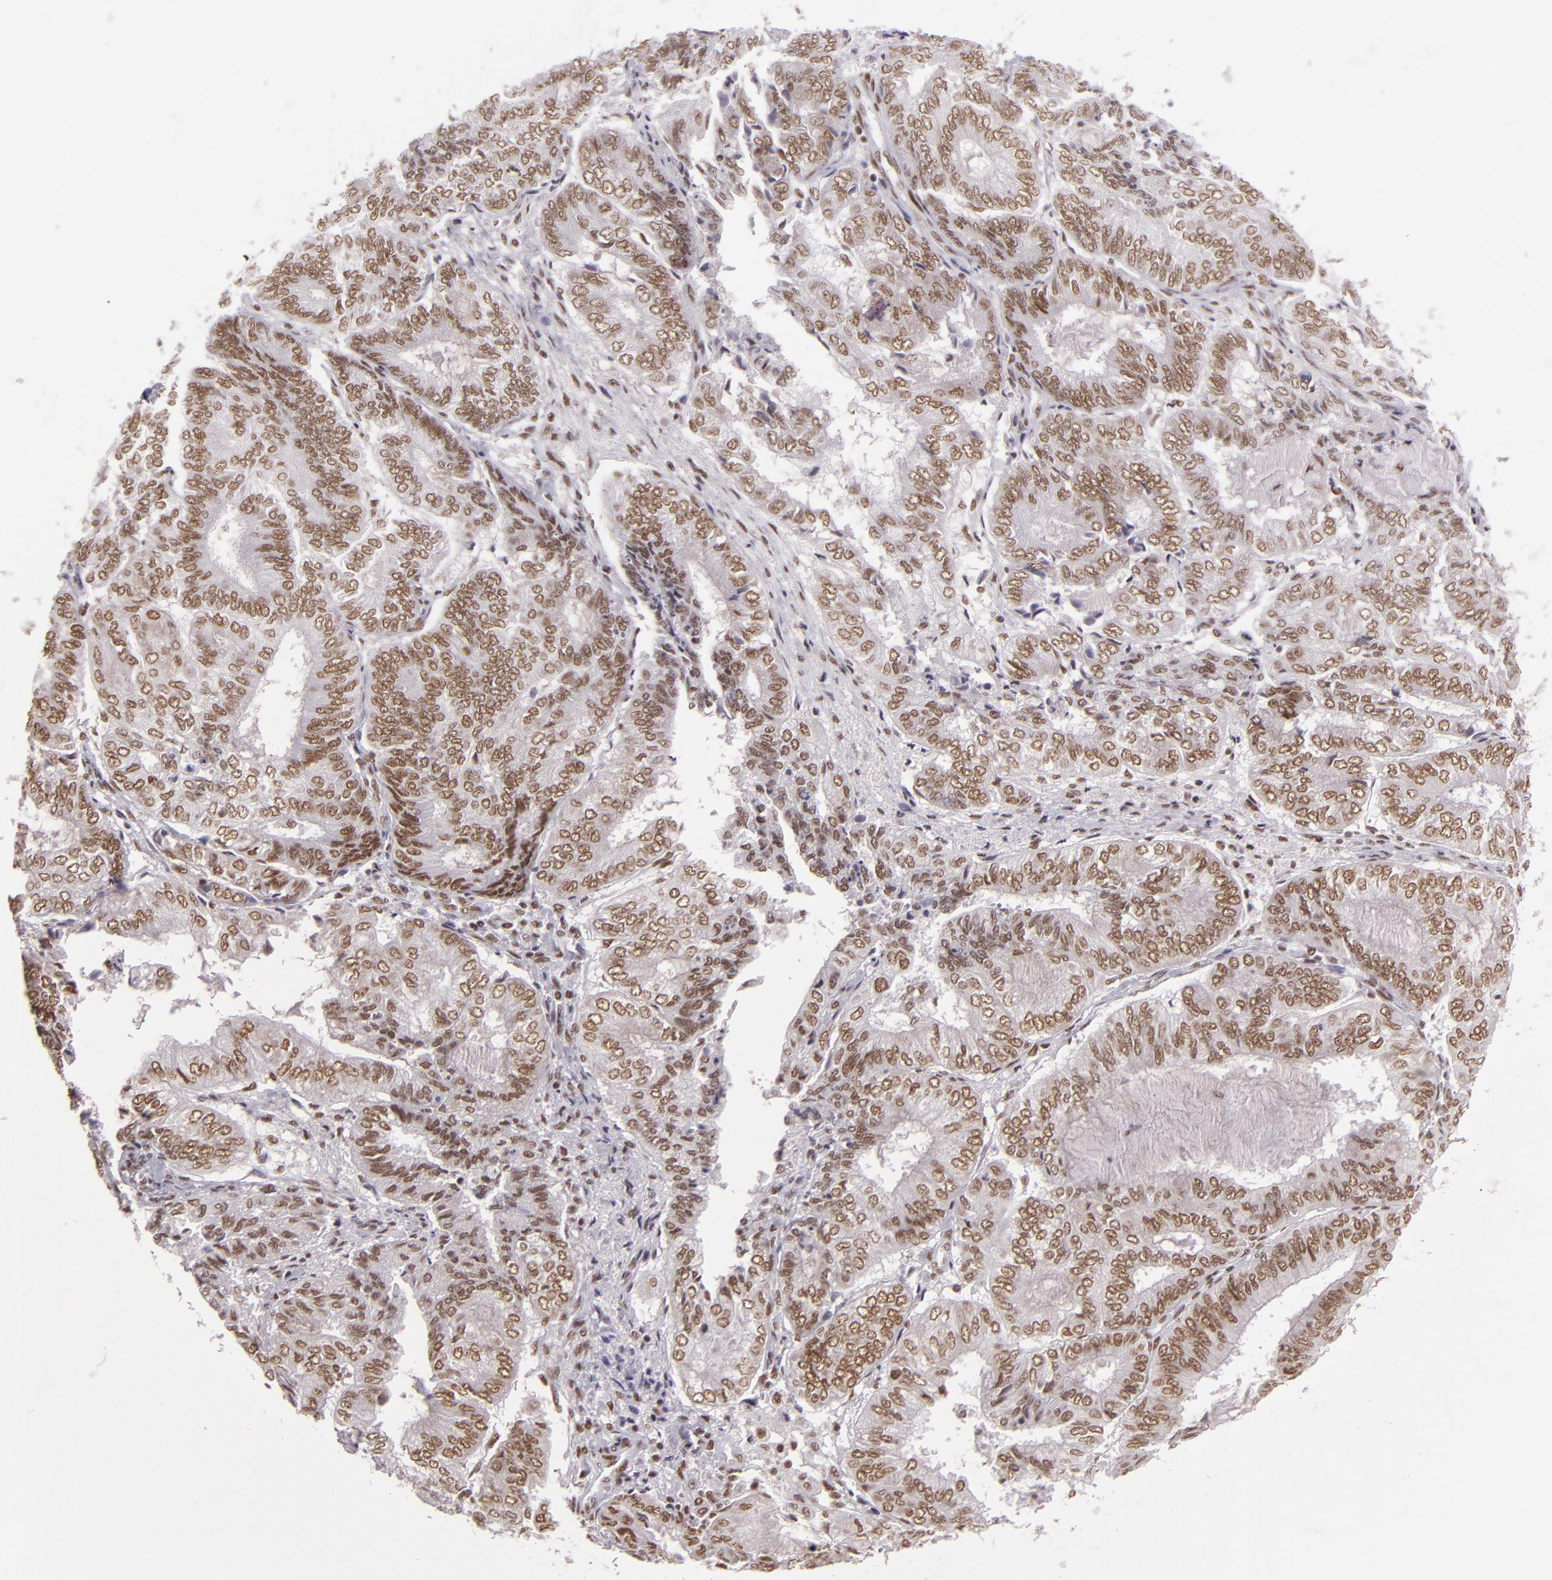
{"staining": {"intensity": "moderate", "quantity": ">75%", "location": "nuclear"}, "tissue": "endometrial cancer", "cell_type": "Tumor cells", "image_type": "cancer", "snomed": [{"axis": "morphology", "description": "Adenocarcinoma, NOS"}, {"axis": "topography", "description": "Endometrium"}], "caption": "Endometrial cancer tissue displays moderate nuclear expression in about >75% of tumor cells", "gene": "BRD8", "patient": {"sex": "female", "age": 59}}